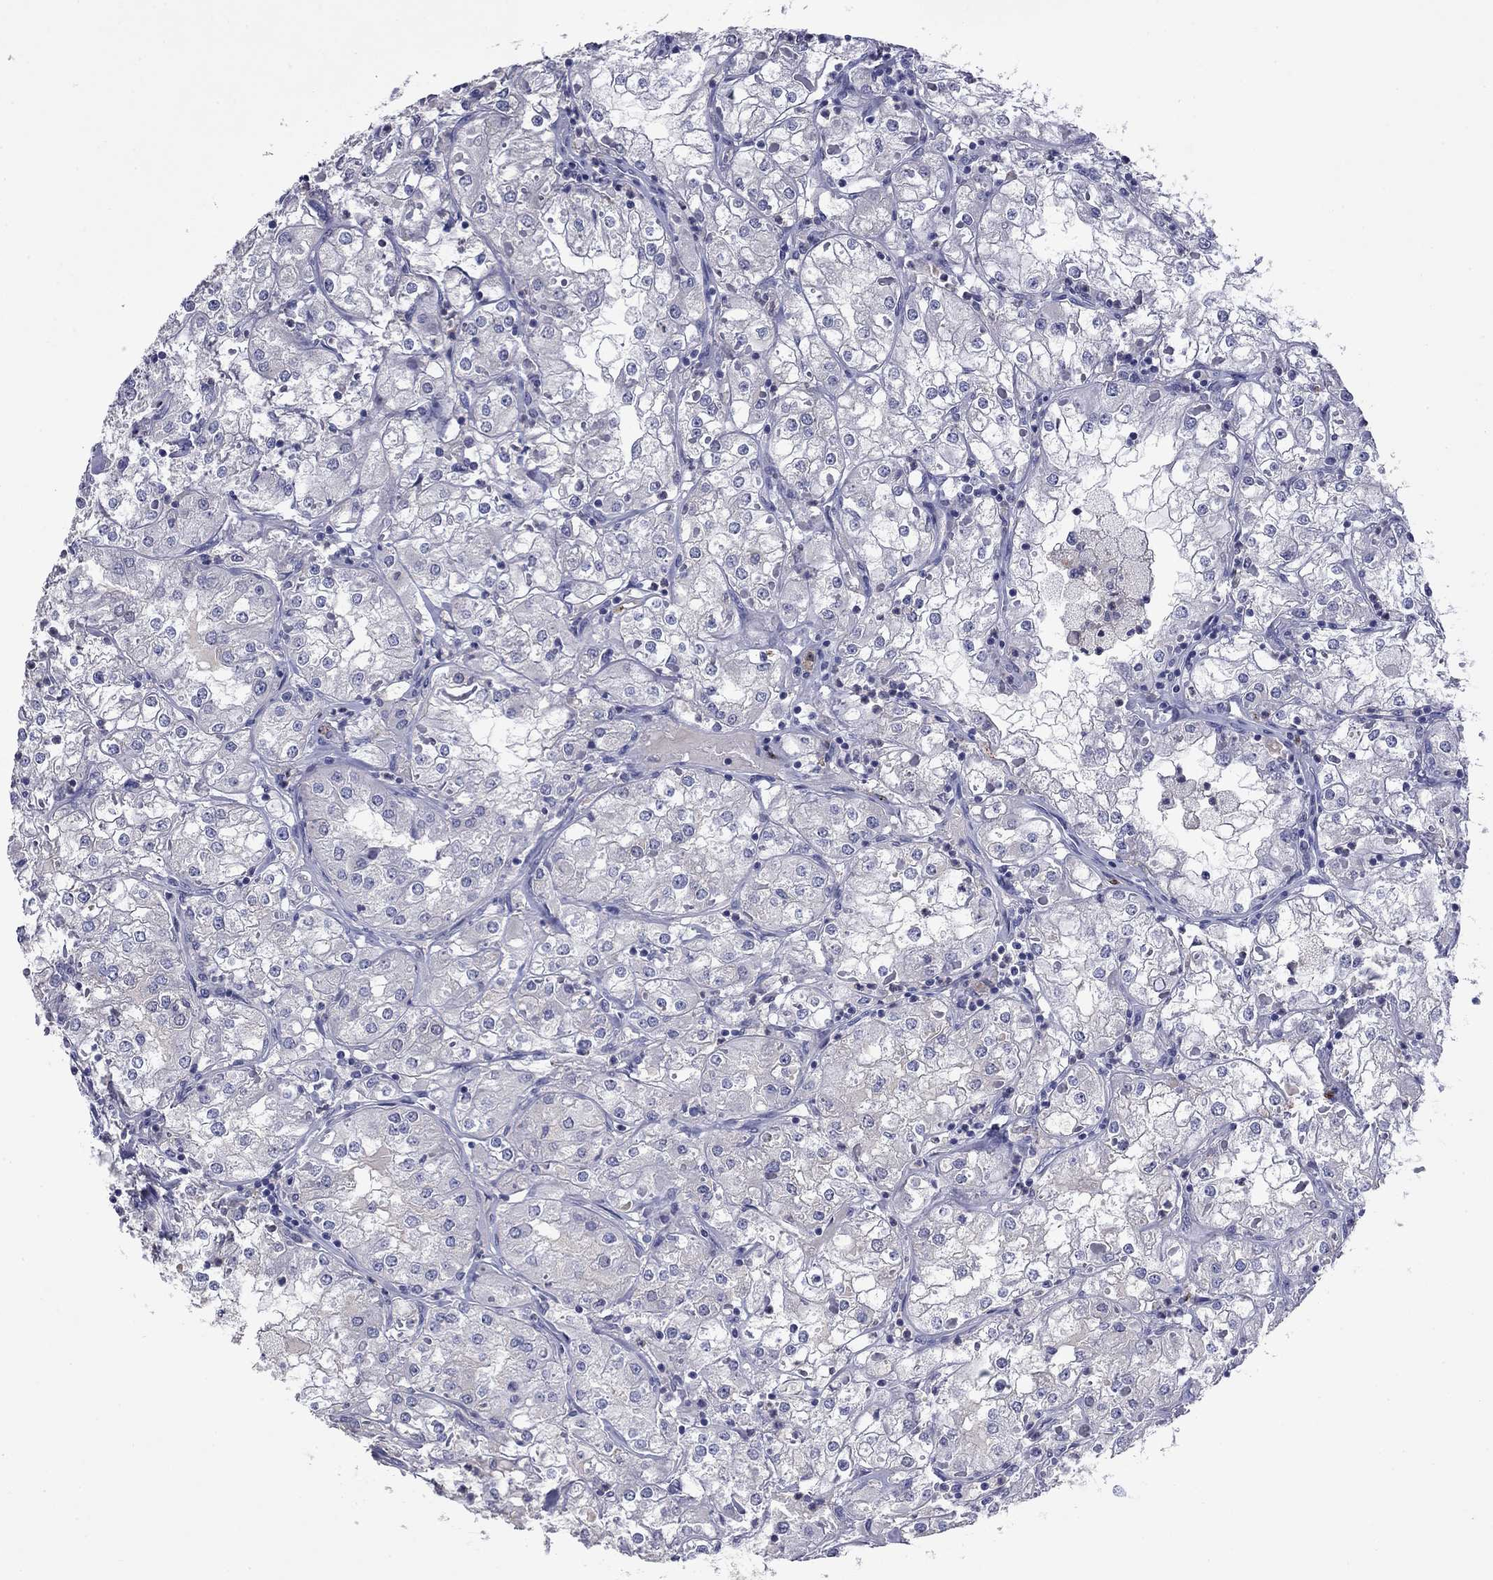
{"staining": {"intensity": "negative", "quantity": "none", "location": "none"}, "tissue": "renal cancer", "cell_type": "Tumor cells", "image_type": "cancer", "snomed": [{"axis": "morphology", "description": "Adenocarcinoma, NOS"}, {"axis": "topography", "description": "Kidney"}], "caption": "Immunohistochemical staining of adenocarcinoma (renal) demonstrates no significant staining in tumor cells.", "gene": "CFAP119", "patient": {"sex": "male", "age": 77}}